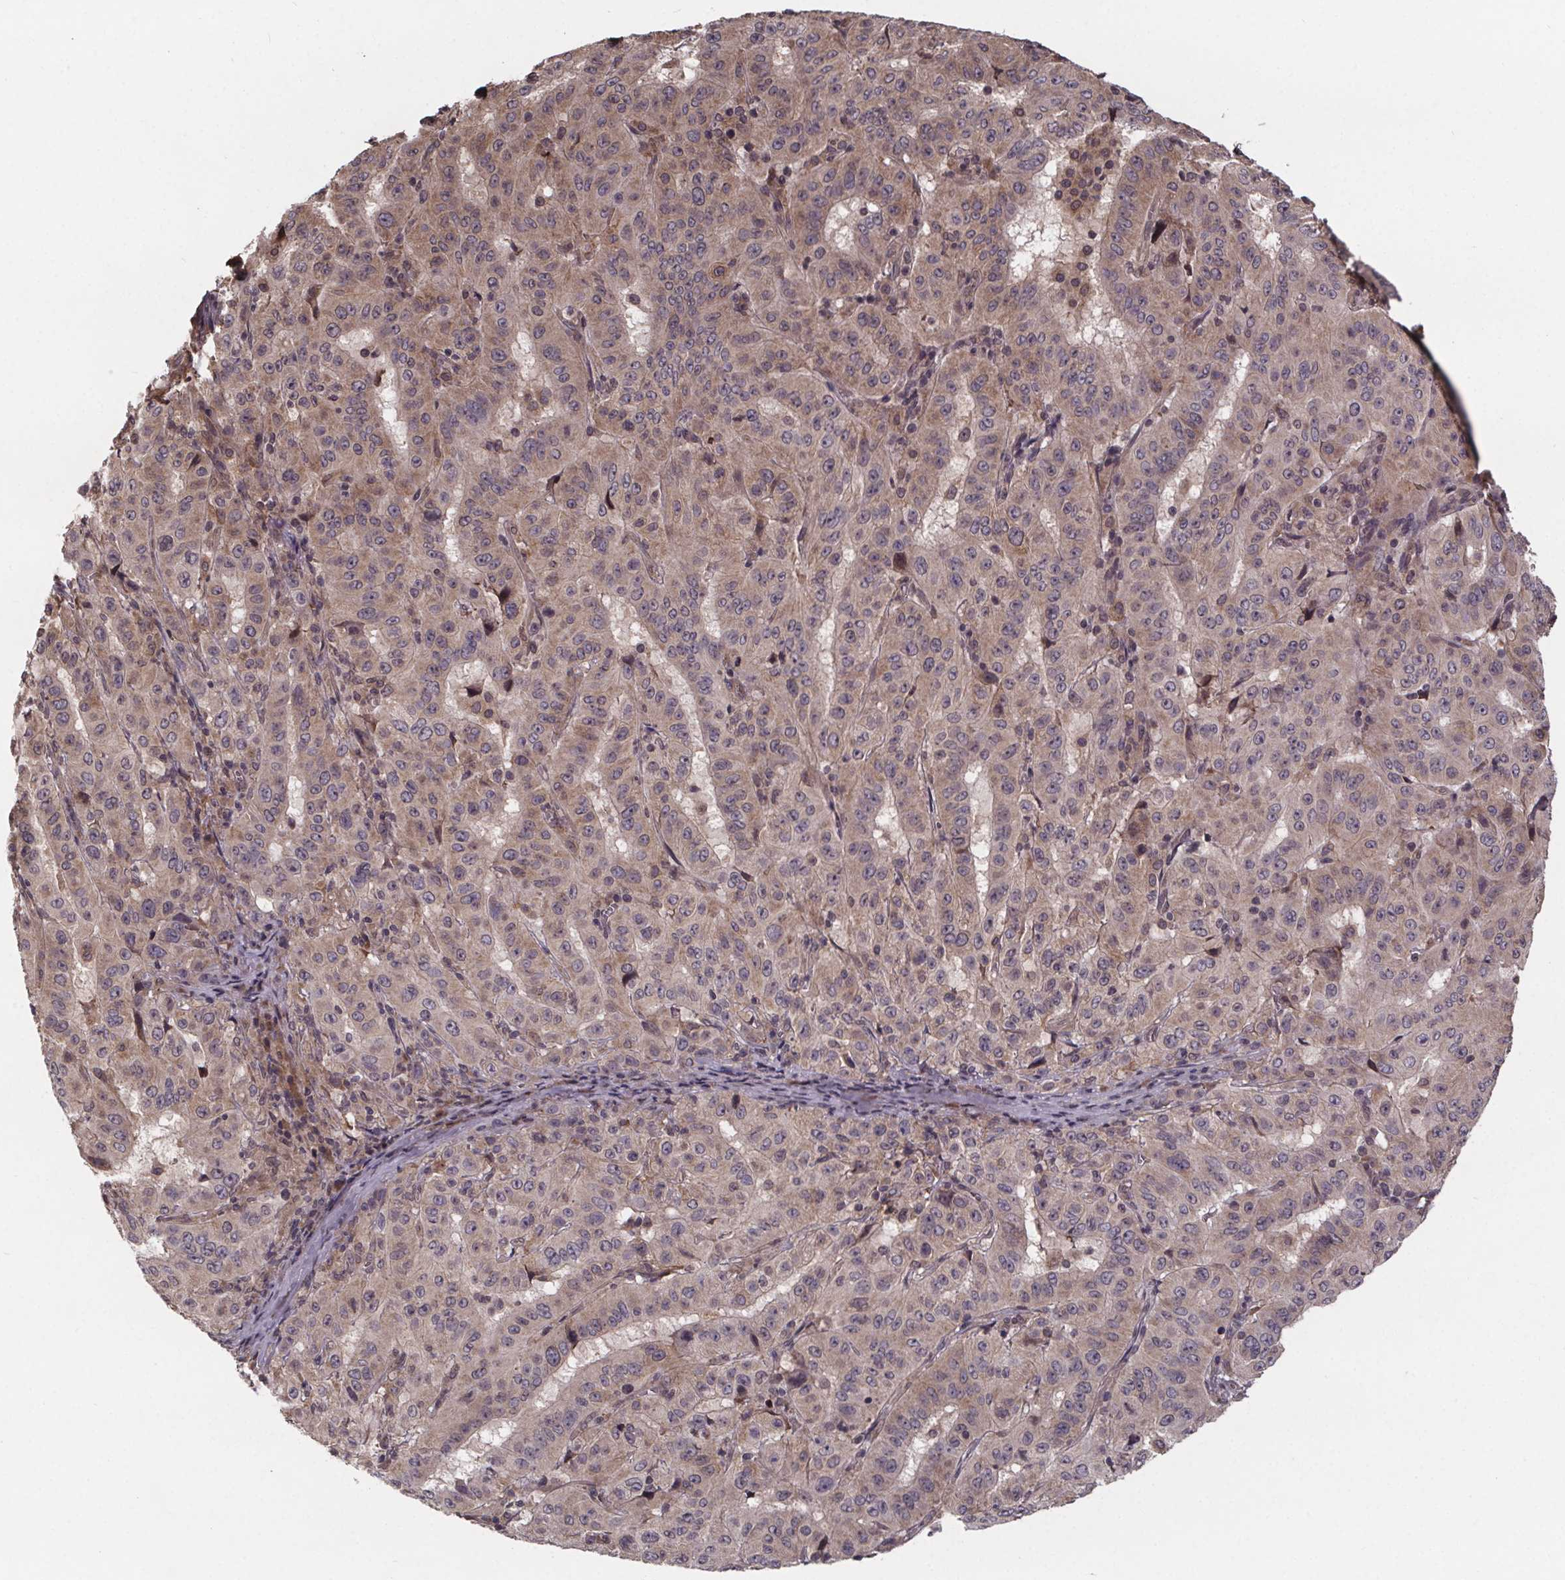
{"staining": {"intensity": "weak", "quantity": ">75%", "location": "cytoplasmic/membranous"}, "tissue": "pancreatic cancer", "cell_type": "Tumor cells", "image_type": "cancer", "snomed": [{"axis": "morphology", "description": "Adenocarcinoma, NOS"}, {"axis": "topography", "description": "Pancreas"}], "caption": "Tumor cells demonstrate low levels of weak cytoplasmic/membranous positivity in approximately >75% of cells in pancreatic cancer (adenocarcinoma).", "gene": "SAT1", "patient": {"sex": "male", "age": 63}}